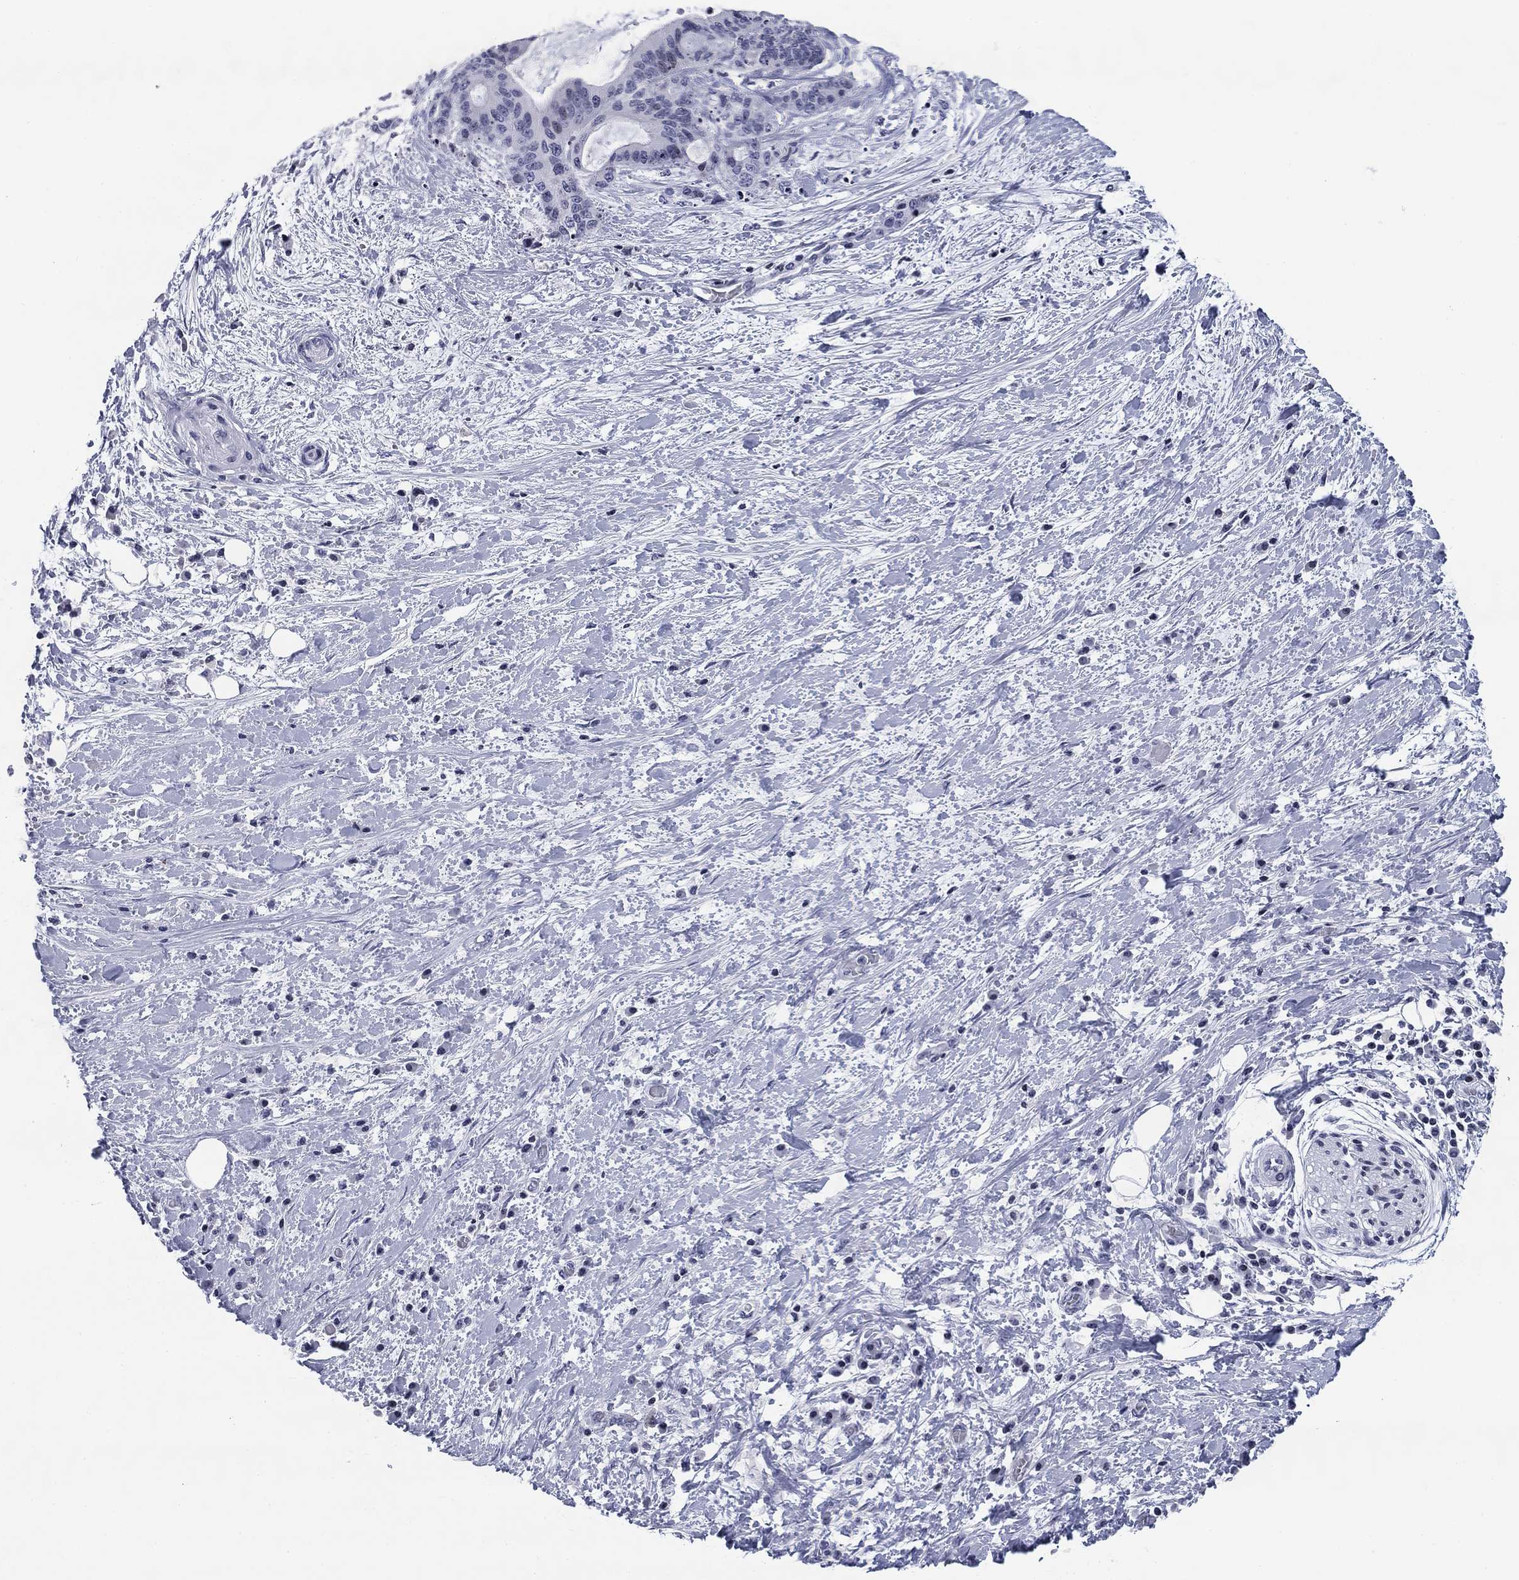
{"staining": {"intensity": "negative", "quantity": "none", "location": "none"}, "tissue": "liver cancer", "cell_type": "Tumor cells", "image_type": "cancer", "snomed": [{"axis": "morphology", "description": "Cholangiocarcinoma"}, {"axis": "topography", "description": "Liver"}], "caption": "Liver cholangiocarcinoma was stained to show a protein in brown. There is no significant staining in tumor cells.", "gene": "CCDC144A", "patient": {"sex": "female", "age": 73}}